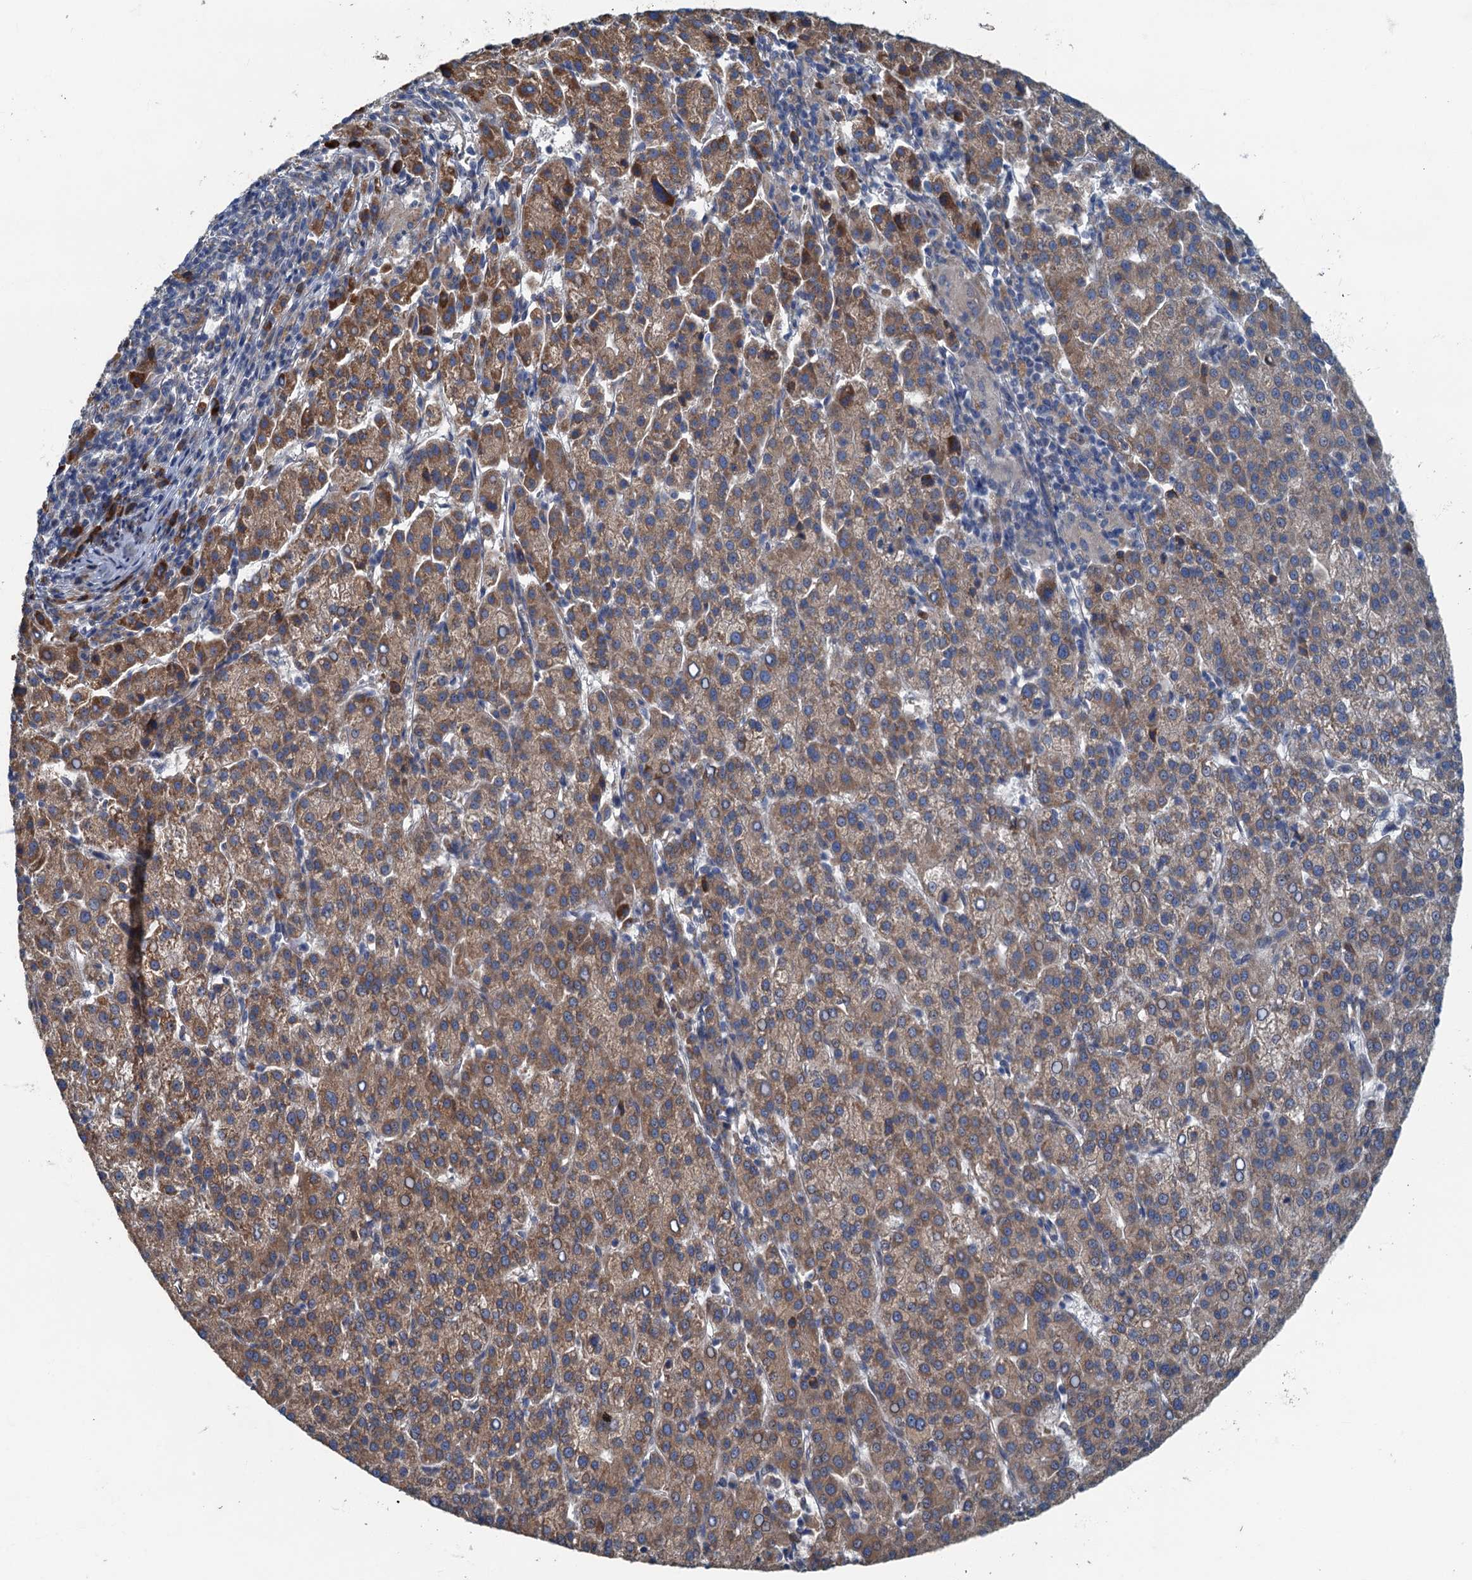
{"staining": {"intensity": "moderate", "quantity": ">75%", "location": "cytoplasmic/membranous"}, "tissue": "liver cancer", "cell_type": "Tumor cells", "image_type": "cancer", "snomed": [{"axis": "morphology", "description": "Carcinoma, Hepatocellular, NOS"}, {"axis": "topography", "description": "Liver"}], "caption": "A brown stain highlights moderate cytoplasmic/membranous expression of a protein in human liver cancer tumor cells. (DAB (3,3'-diaminobenzidine) IHC, brown staining for protein, blue staining for nuclei).", "gene": "SPDYC", "patient": {"sex": "female", "age": 58}}